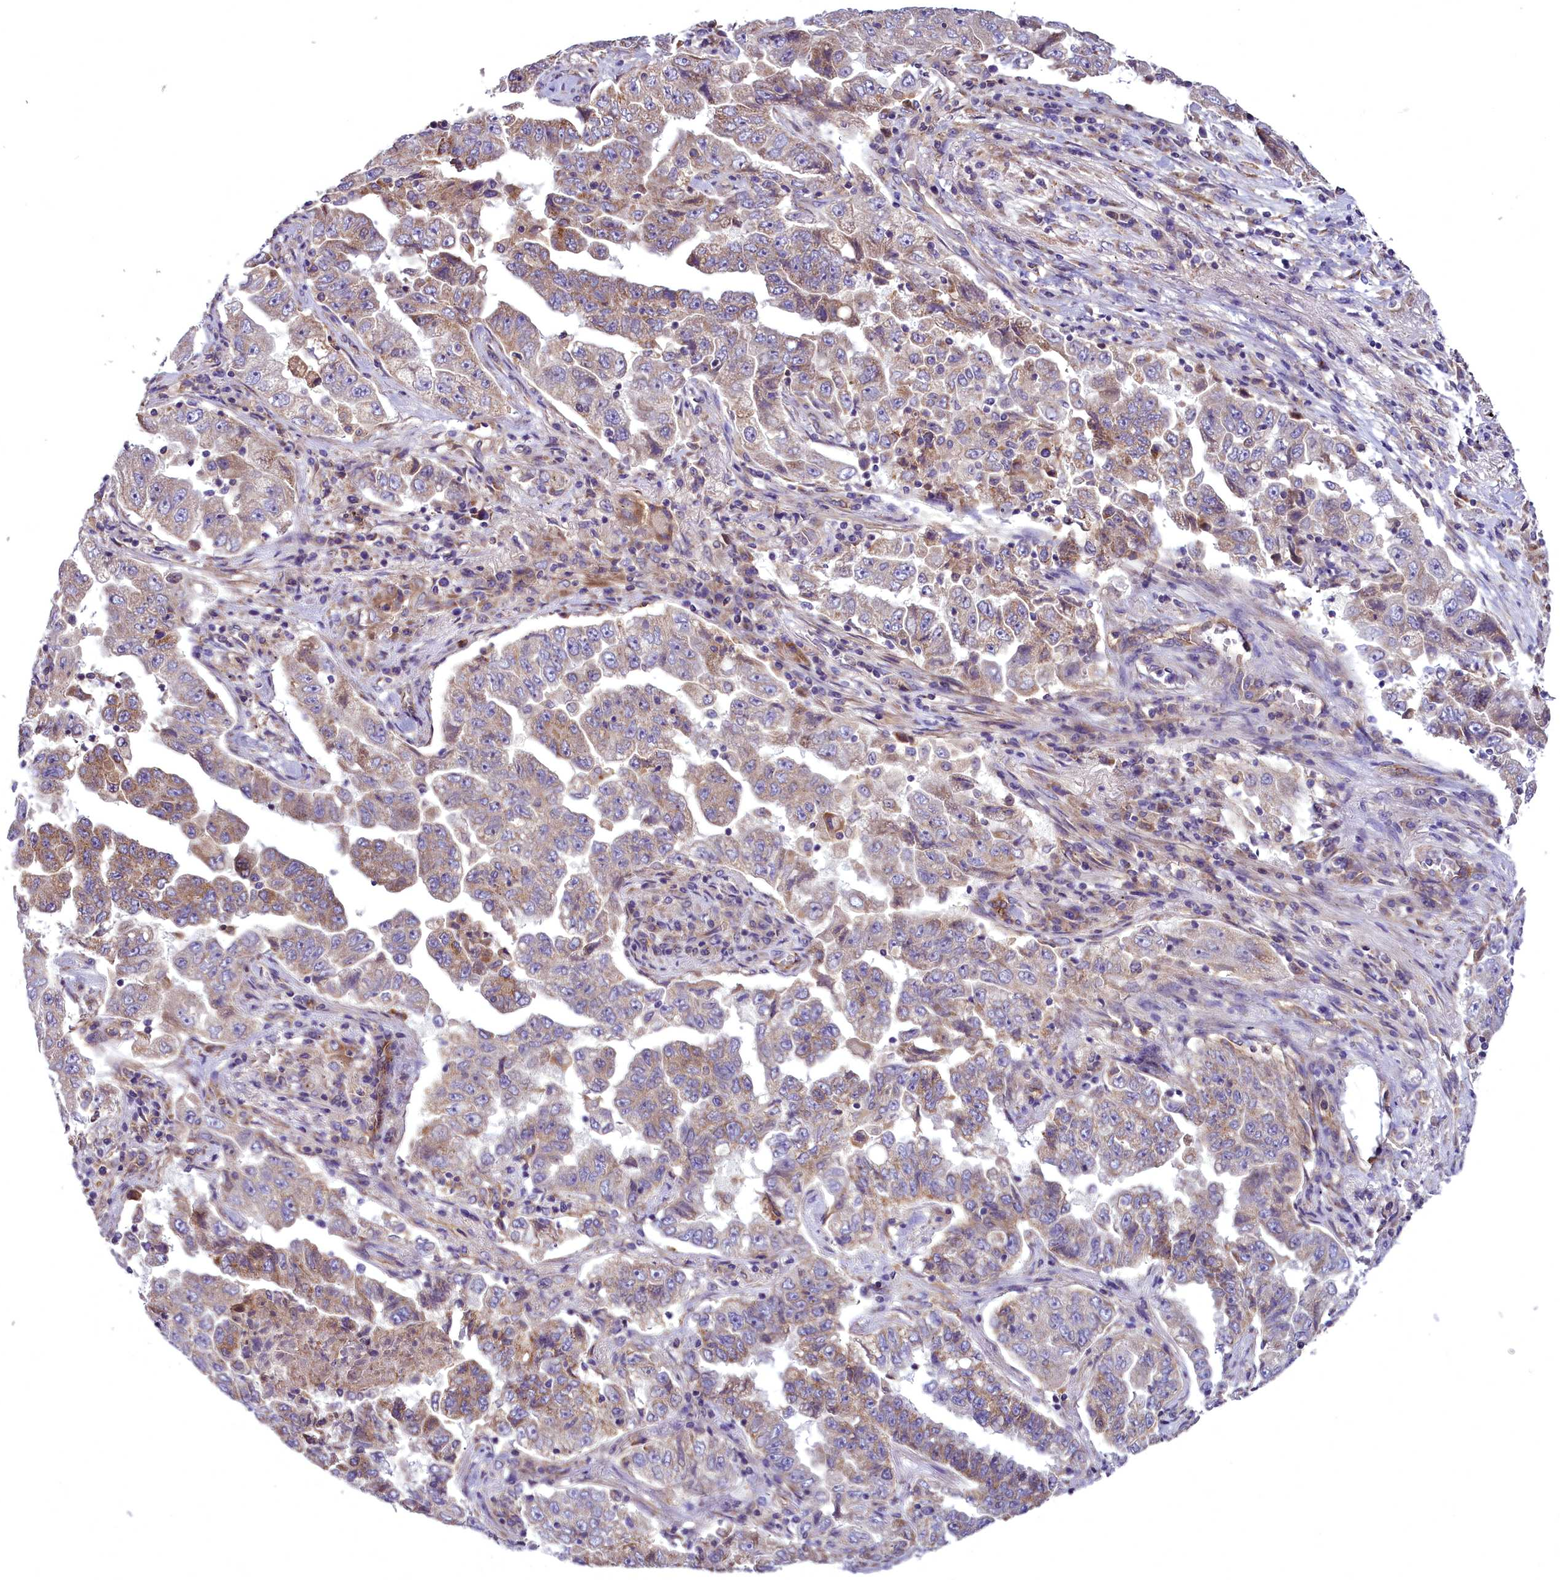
{"staining": {"intensity": "moderate", "quantity": ">75%", "location": "cytoplasmic/membranous"}, "tissue": "lung cancer", "cell_type": "Tumor cells", "image_type": "cancer", "snomed": [{"axis": "morphology", "description": "Adenocarcinoma, NOS"}, {"axis": "topography", "description": "Lung"}], "caption": "Human adenocarcinoma (lung) stained for a protein (brown) shows moderate cytoplasmic/membranous positive positivity in approximately >75% of tumor cells.", "gene": "DNAJB9", "patient": {"sex": "female", "age": 51}}